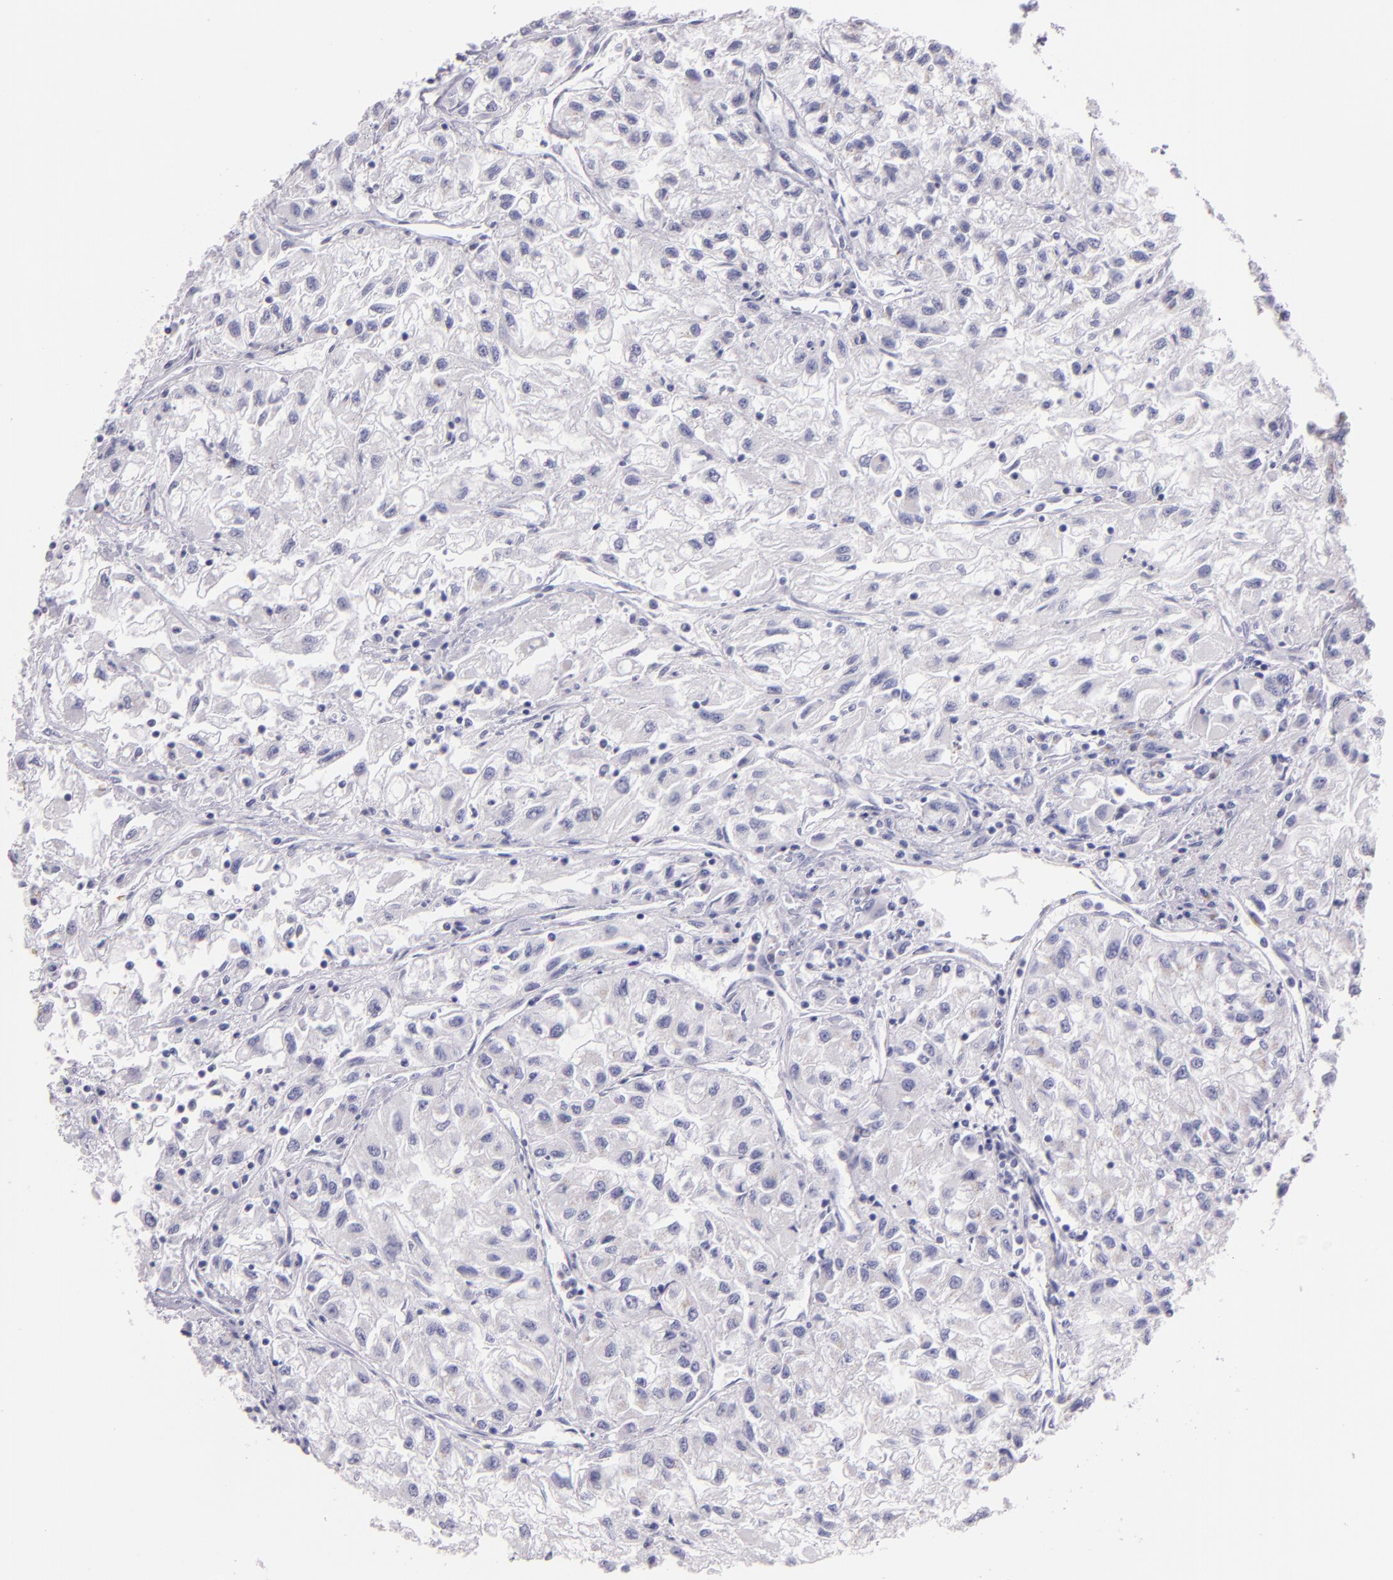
{"staining": {"intensity": "negative", "quantity": "none", "location": "none"}, "tissue": "renal cancer", "cell_type": "Tumor cells", "image_type": "cancer", "snomed": [{"axis": "morphology", "description": "Adenocarcinoma, NOS"}, {"axis": "topography", "description": "Kidney"}], "caption": "Photomicrograph shows no protein staining in tumor cells of renal cancer tissue.", "gene": "MUC5AC", "patient": {"sex": "male", "age": 59}}